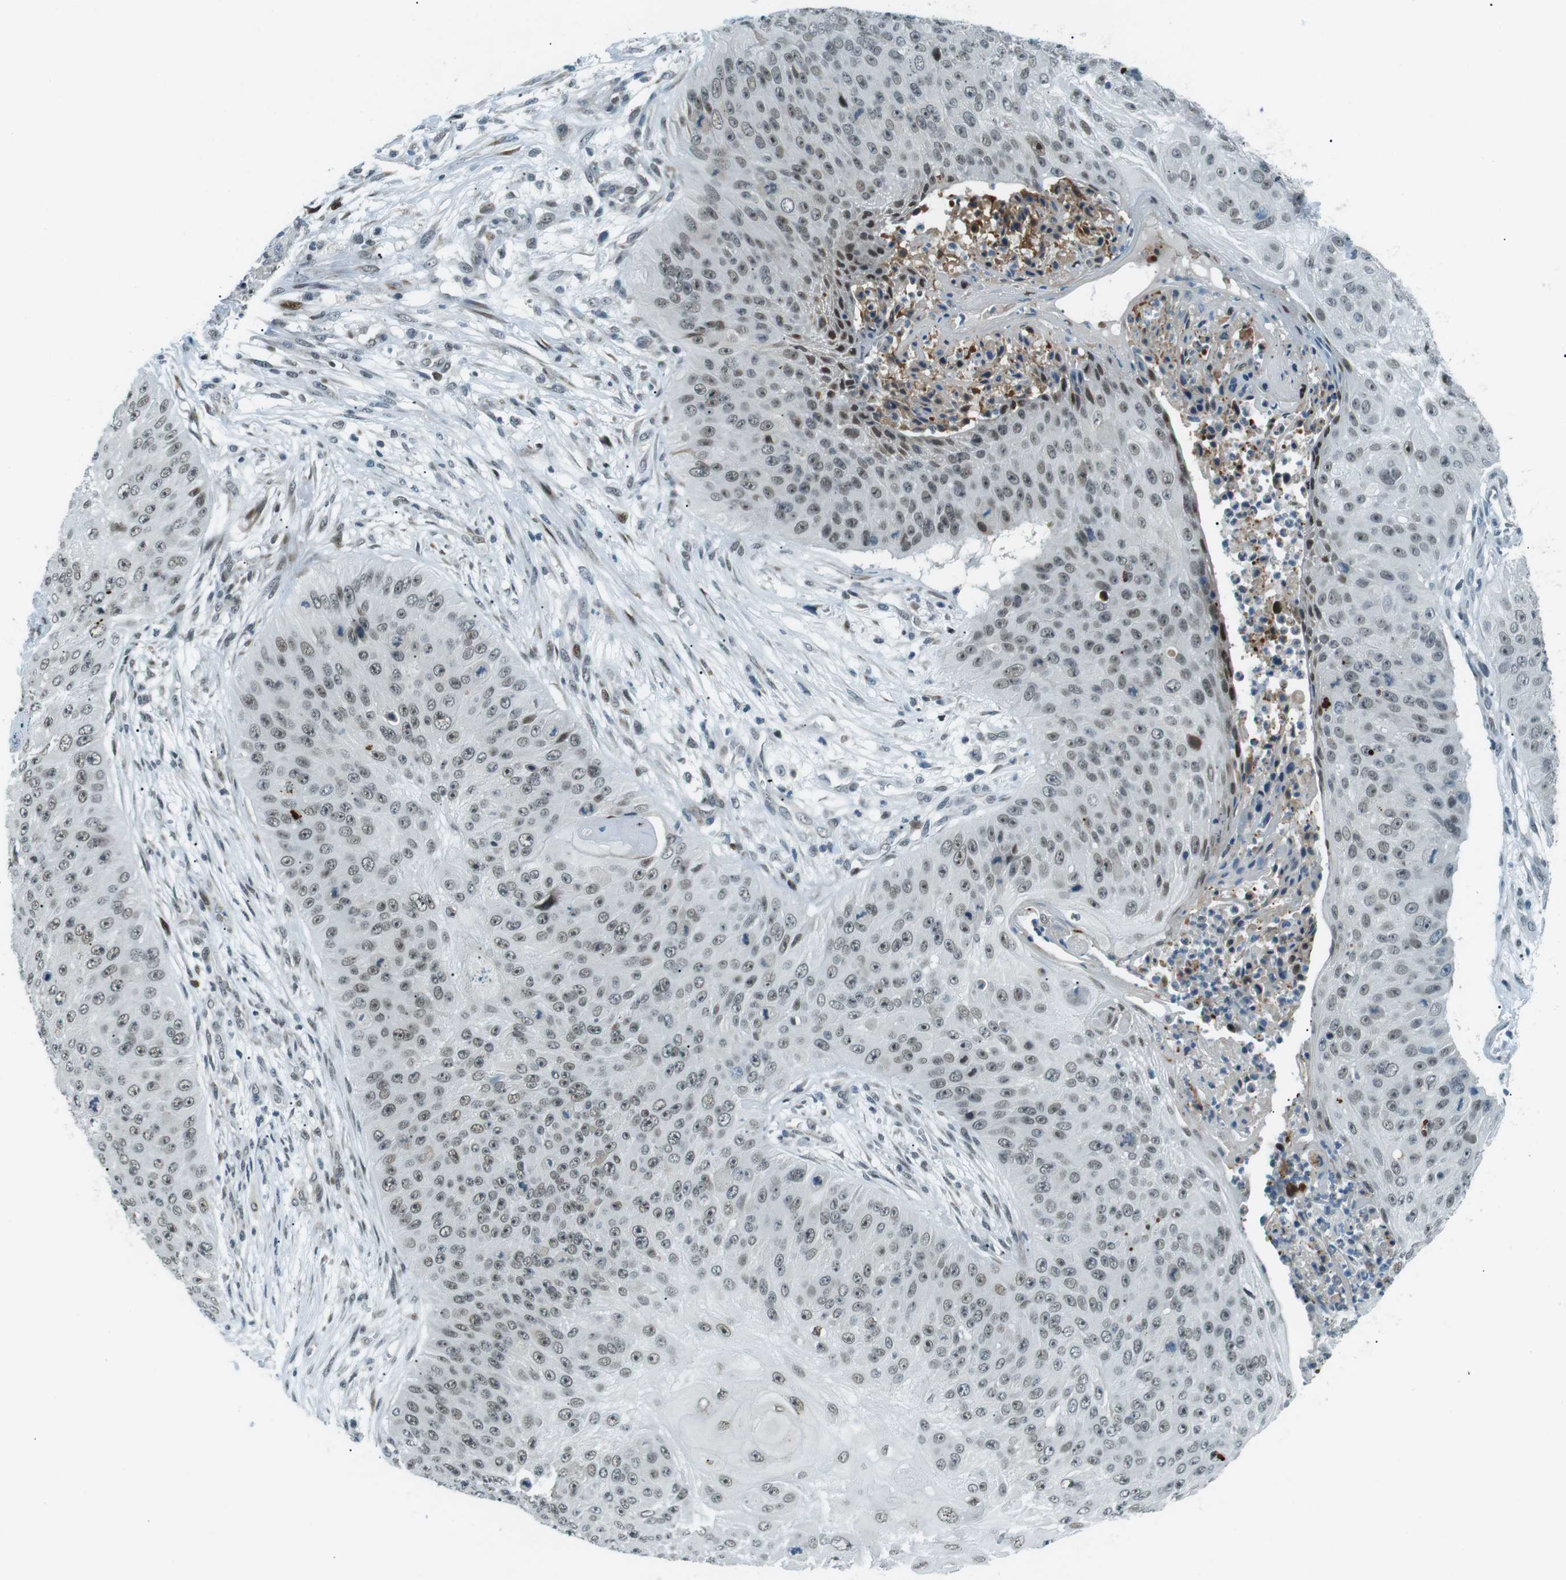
{"staining": {"intensity": "weak", "quantity": ">75%", "location": "nuclear"}, "tissue": "skin cancer", "cell_type": "Tumor cells", "image_type": "cancer", "snomed": [{"axis": "morphology", "description": "Squamous cell carcinoma, NOS"}, {"axis": "topography", "description": "Skin"}], "caption": "Immunohistochemical staining of human skin cancer (squamous cell carcinoma) reveals weak nuclear protein expression in about >75% of tumor cells.", "gene": "PJA1", "patient": {"sex": "female", "age": 80}}